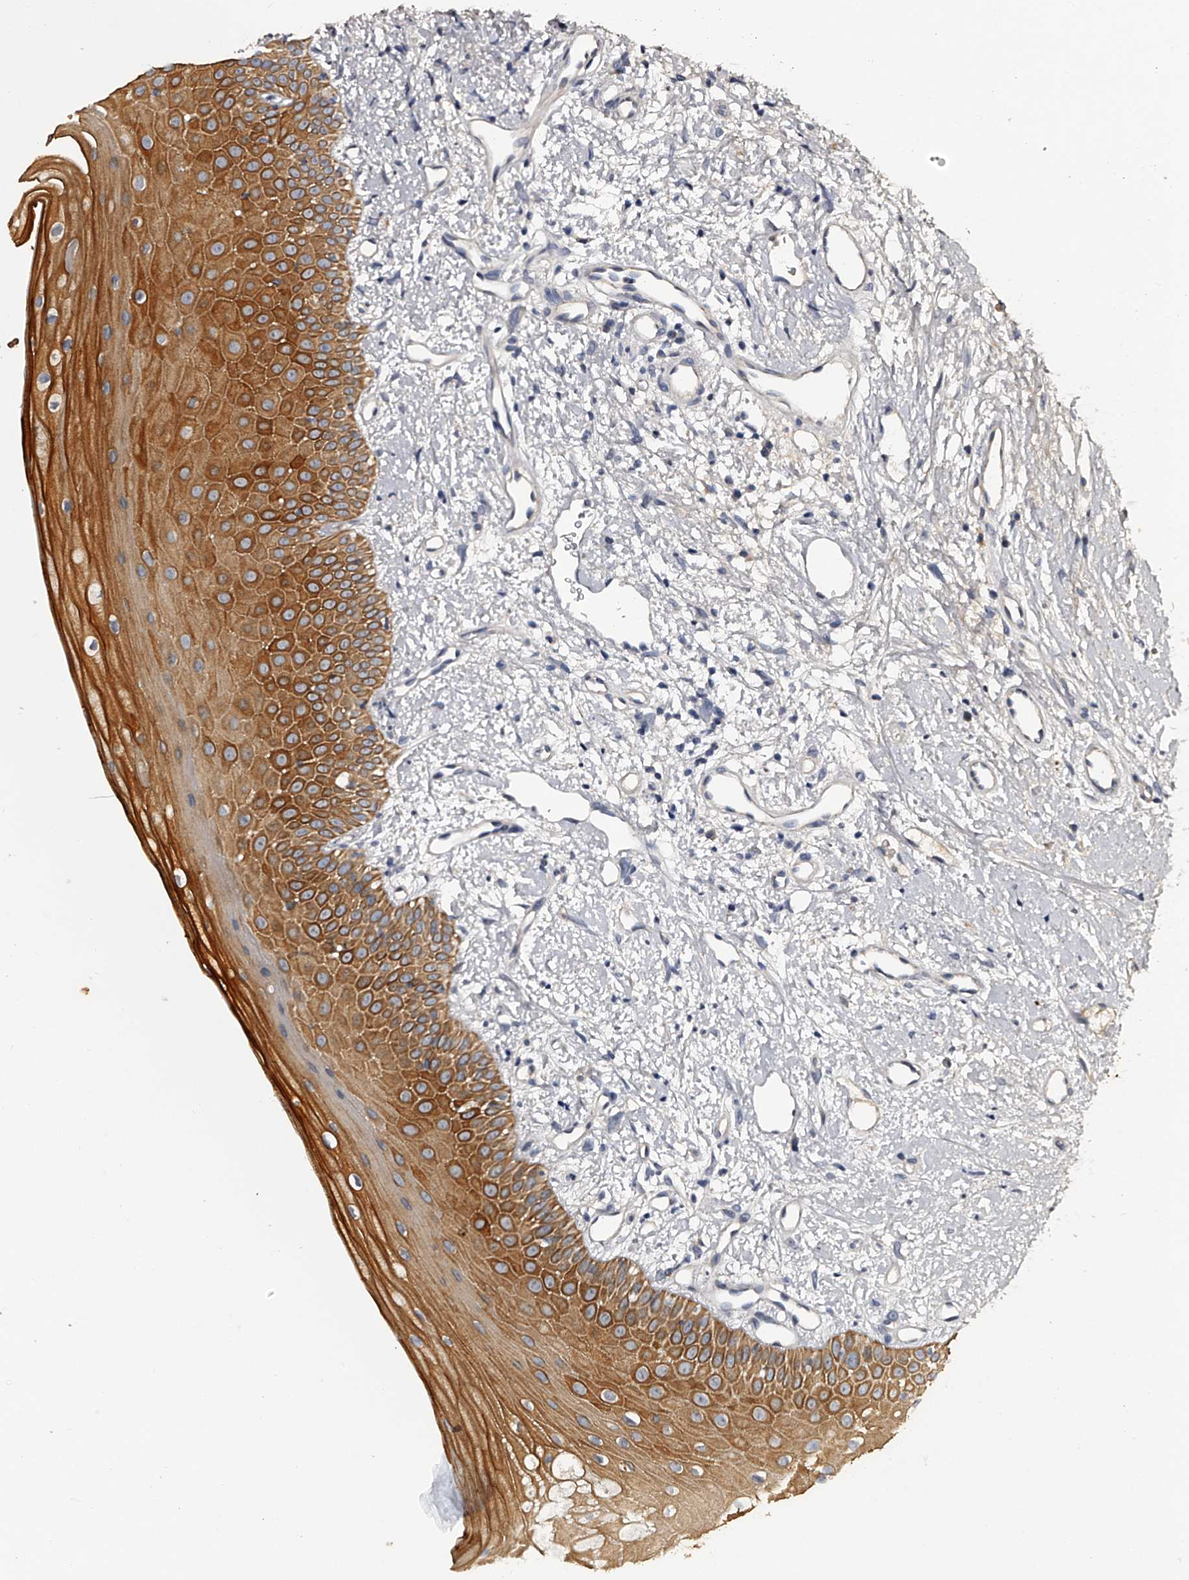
{"staining": {"intensity": "strong", "quantity": "25%-75%", "location": "cytoplasmic/membranous"}, "tissue": "oral mucosa", "cell_type": "Squamous epithelial cells", "image_type": "normal", "snomed": [{"axis": "morphology", "description": "Normal tissue, NOS"}, {"axis": "topography", "description": "Oral tissue"}], "caption": "Immunohistochemistry (IHC) (DAB (3,3'-diaminobenzidine)) staining of normal oral mucosa demonstrates strong cytoplasmic/membranous protein staining in approximately 25%-75% of squamous epithelial cells.", "gene": "MDN1", "patient": {"sex": "female", "age": 63}}